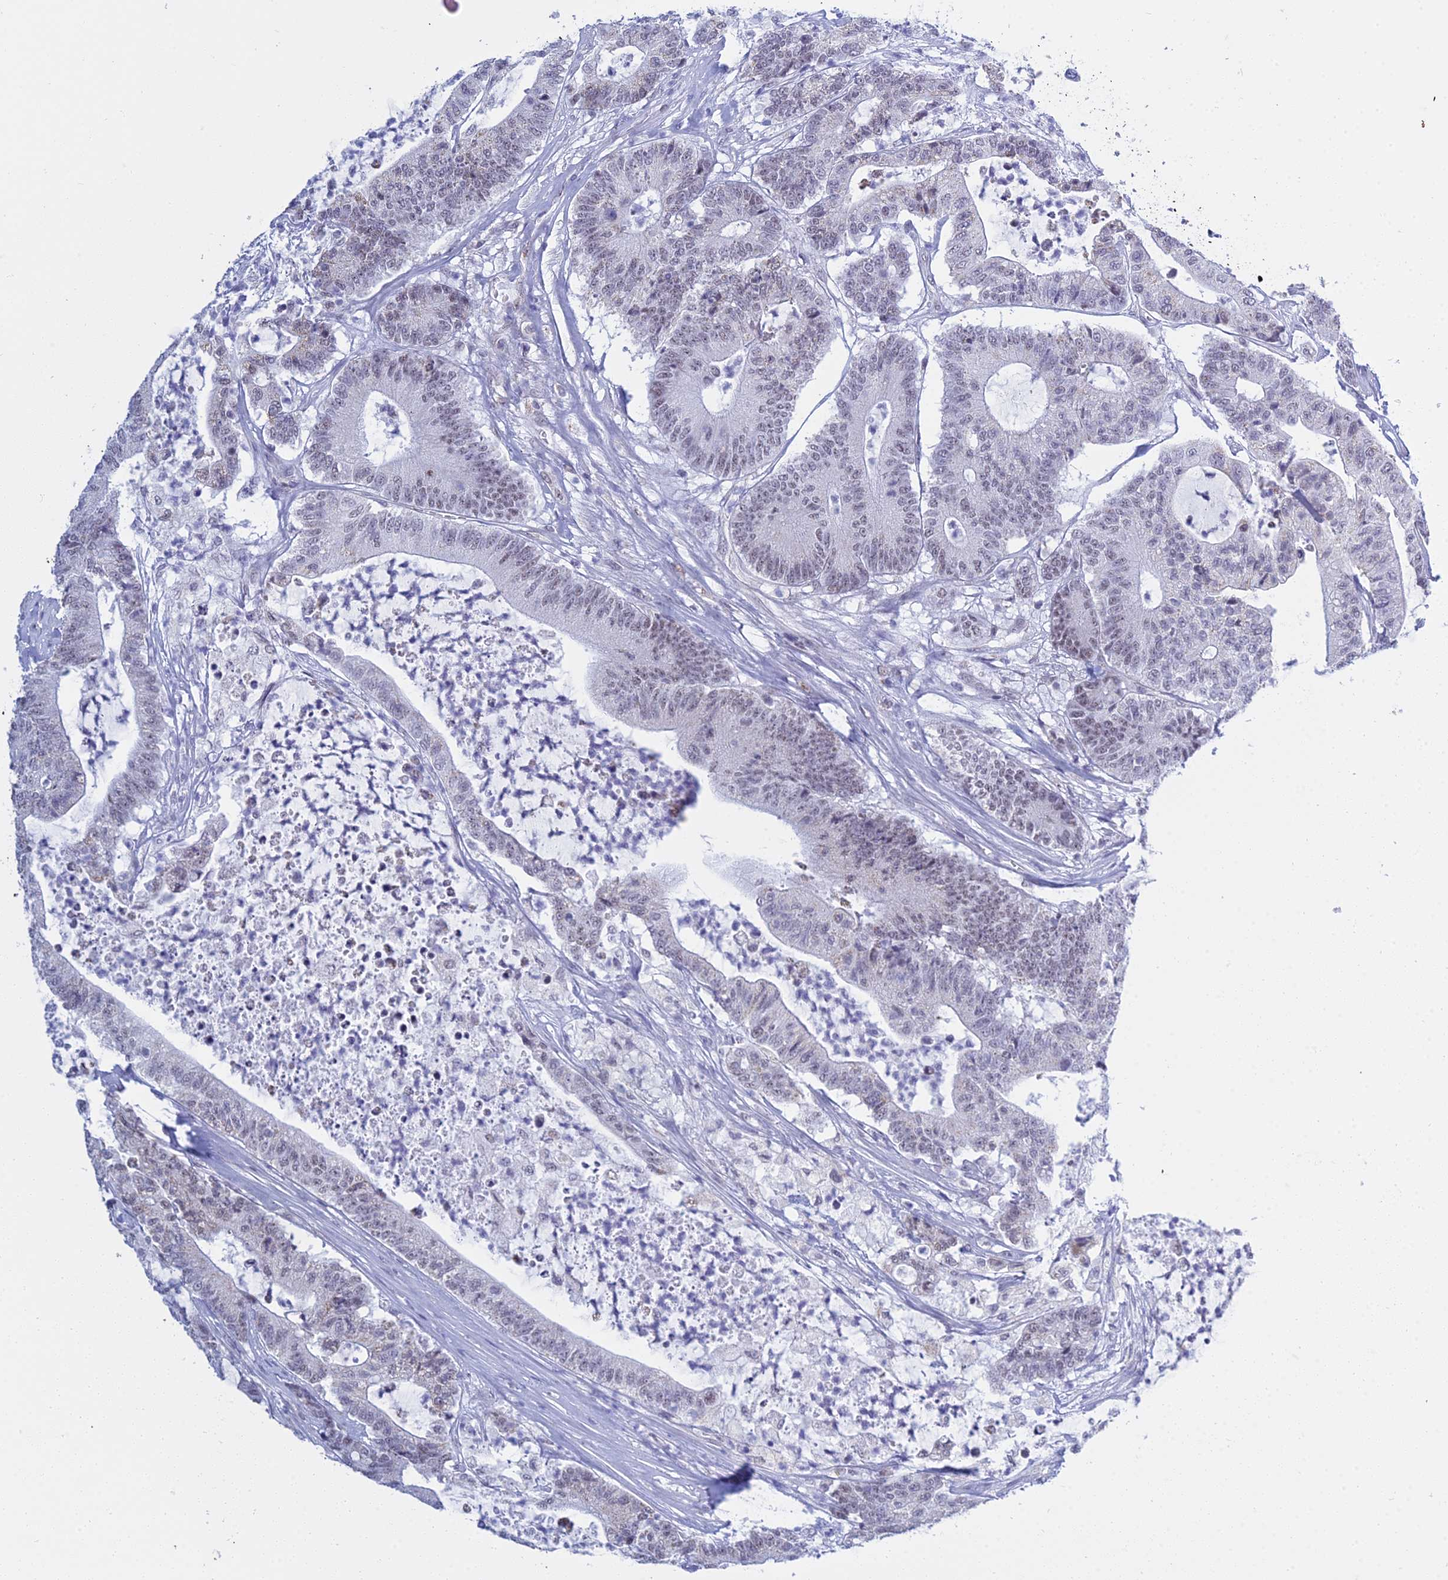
{"staining": {"intensity": "weak", "quantity": "<25%", "location": "nuclear"}, "tissue": "colorectal cancer", "cell_type": "Tumor cells", "image_type": "cancer", "snomed": [{"axis": "morphology", "description": "Adenocarcinoma, NOS"}, {"axis": "topography", "description": "Colon"}], "caption": "High power microscopy histopathology image of an IHC histopathology image of colorectal cancer (adenocarcinoma), revealing no significant positivity in tumor cells.", "gene": "KLF14", "patient": {"sex": "female", "age": 84}}